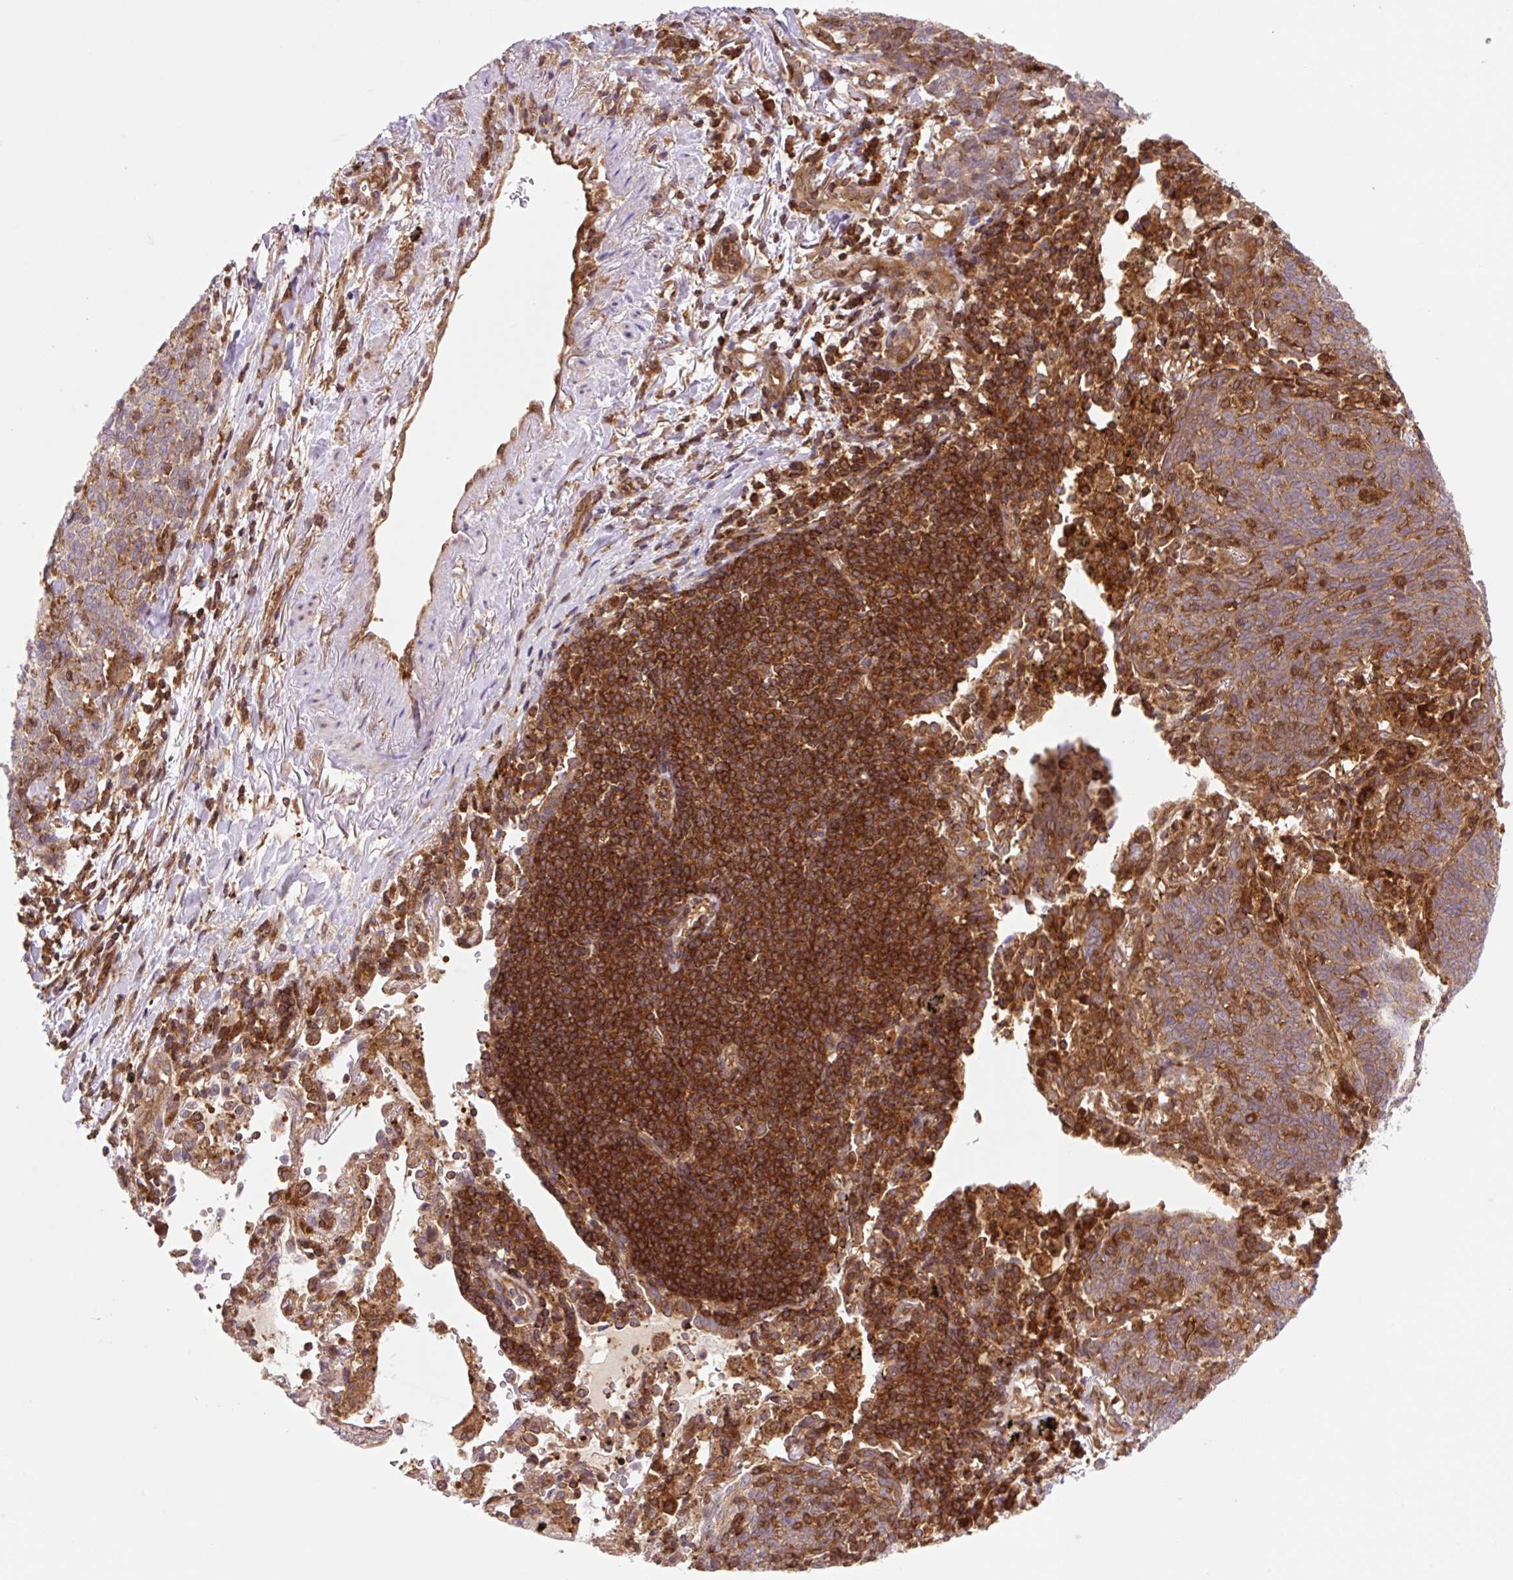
{"staining": {"intensity": "moderate", "quantity": ">75%", "location": "cytoplasmic/membranous"}, "tissue": "lung cancer", "cell_type": "Tumor cells", "image_type": "cancer", "snomed": [{"axis": "morphology", "description": "Squamous cell carcinoma, NOS"}, {"axis": "topography", "description": "Lung"}], "caption": "This is a photomicrograph of IHC staining of lung squamous cell carcinoma, which shows moderate staining in the cytoplasmic/membranous of tumor cells.", "gene": "VPS4A", "patient": {"sex": "female", "age": 72}}